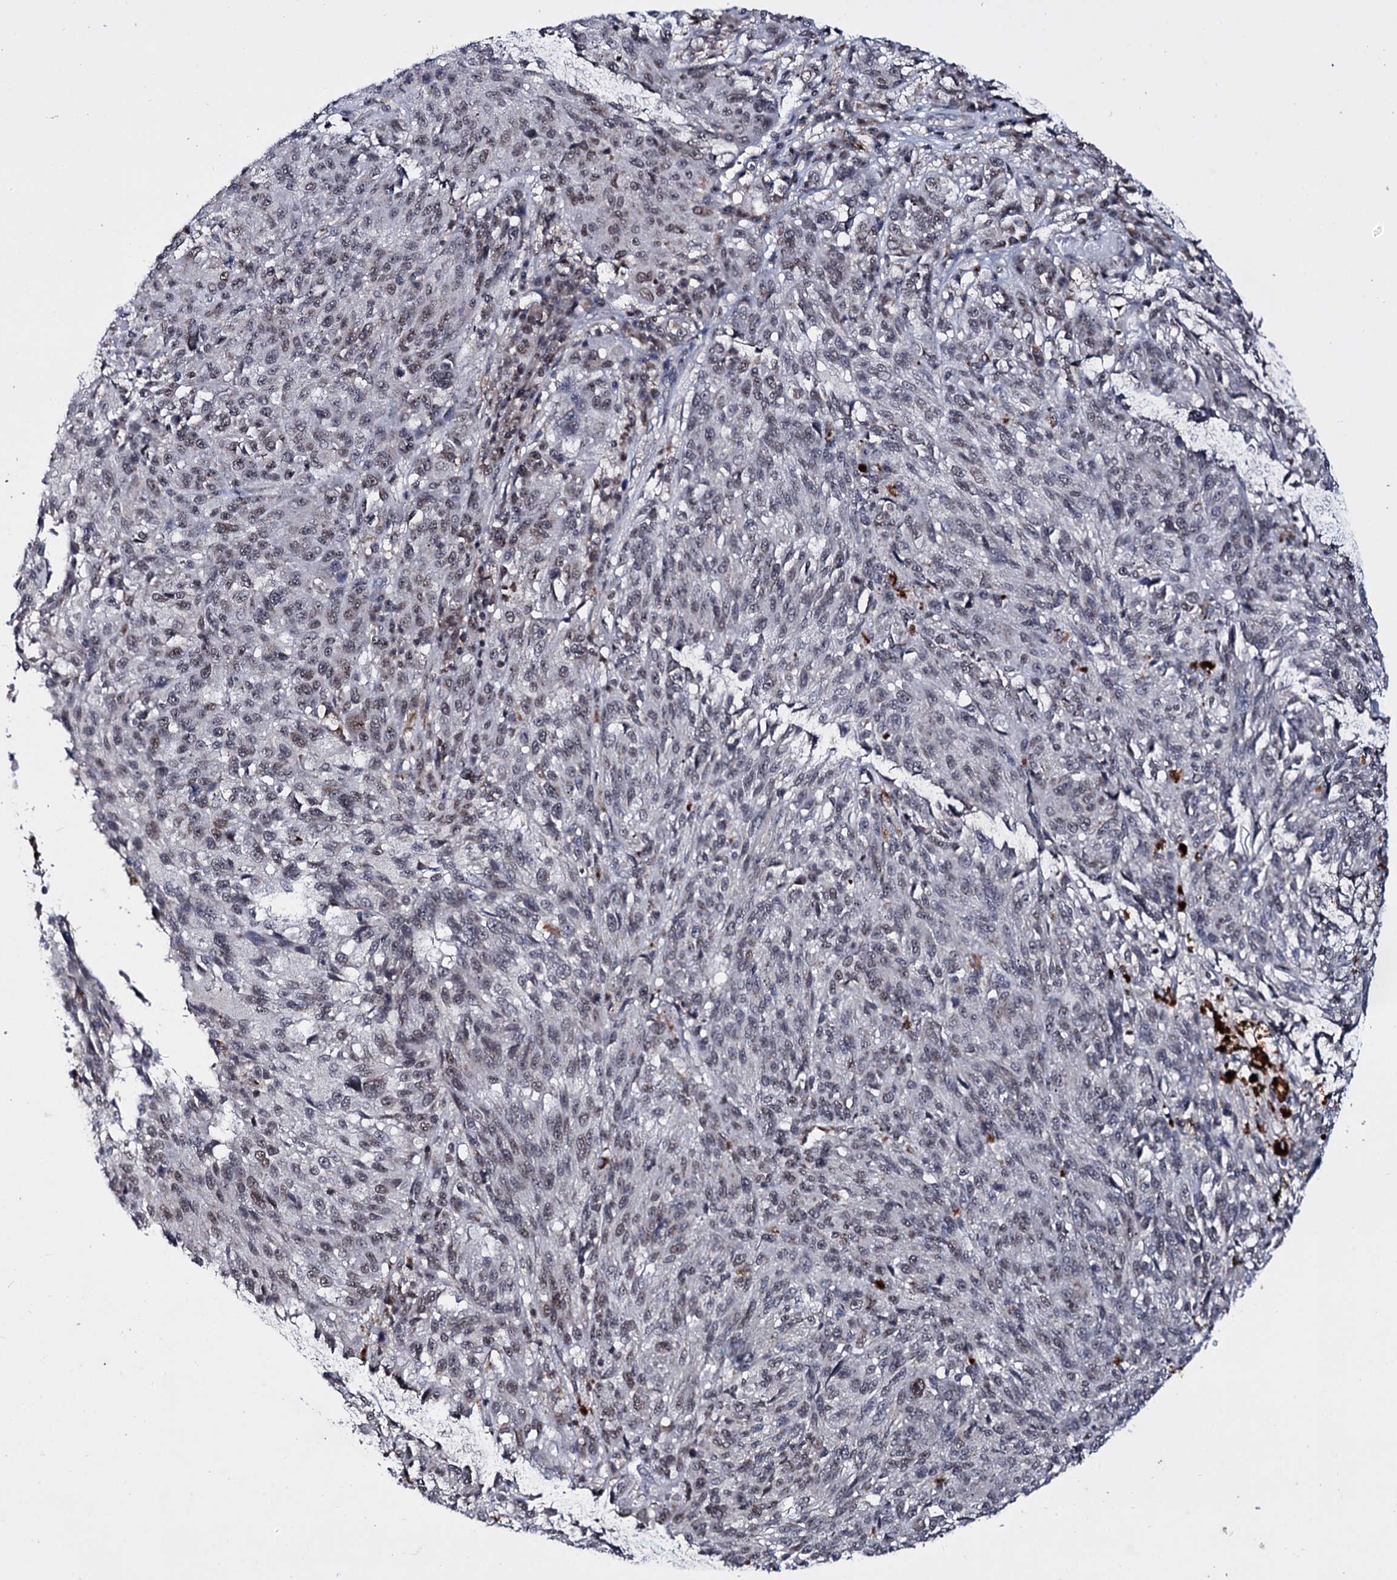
{"staining": {"intensity": "weak", "quantity": "25%-75%", "location": "nuclear"}, "tissue": "melanoma", "cell_type": "Tumor cells", "image_type": "cancer", "snomed": [{"axis": "morphology", "description": "Malignant melanoma, NOS"}, {"axis": "topography", "description": "Skin"}], "caption": "Malignant melanoma stained with immunohistochemistry (IHC) displays weak nuclear positivity in about 25%-75% of tumor cells.", "gene": "SMCHD1", "patient": {"sex": "male", "age": 53}}